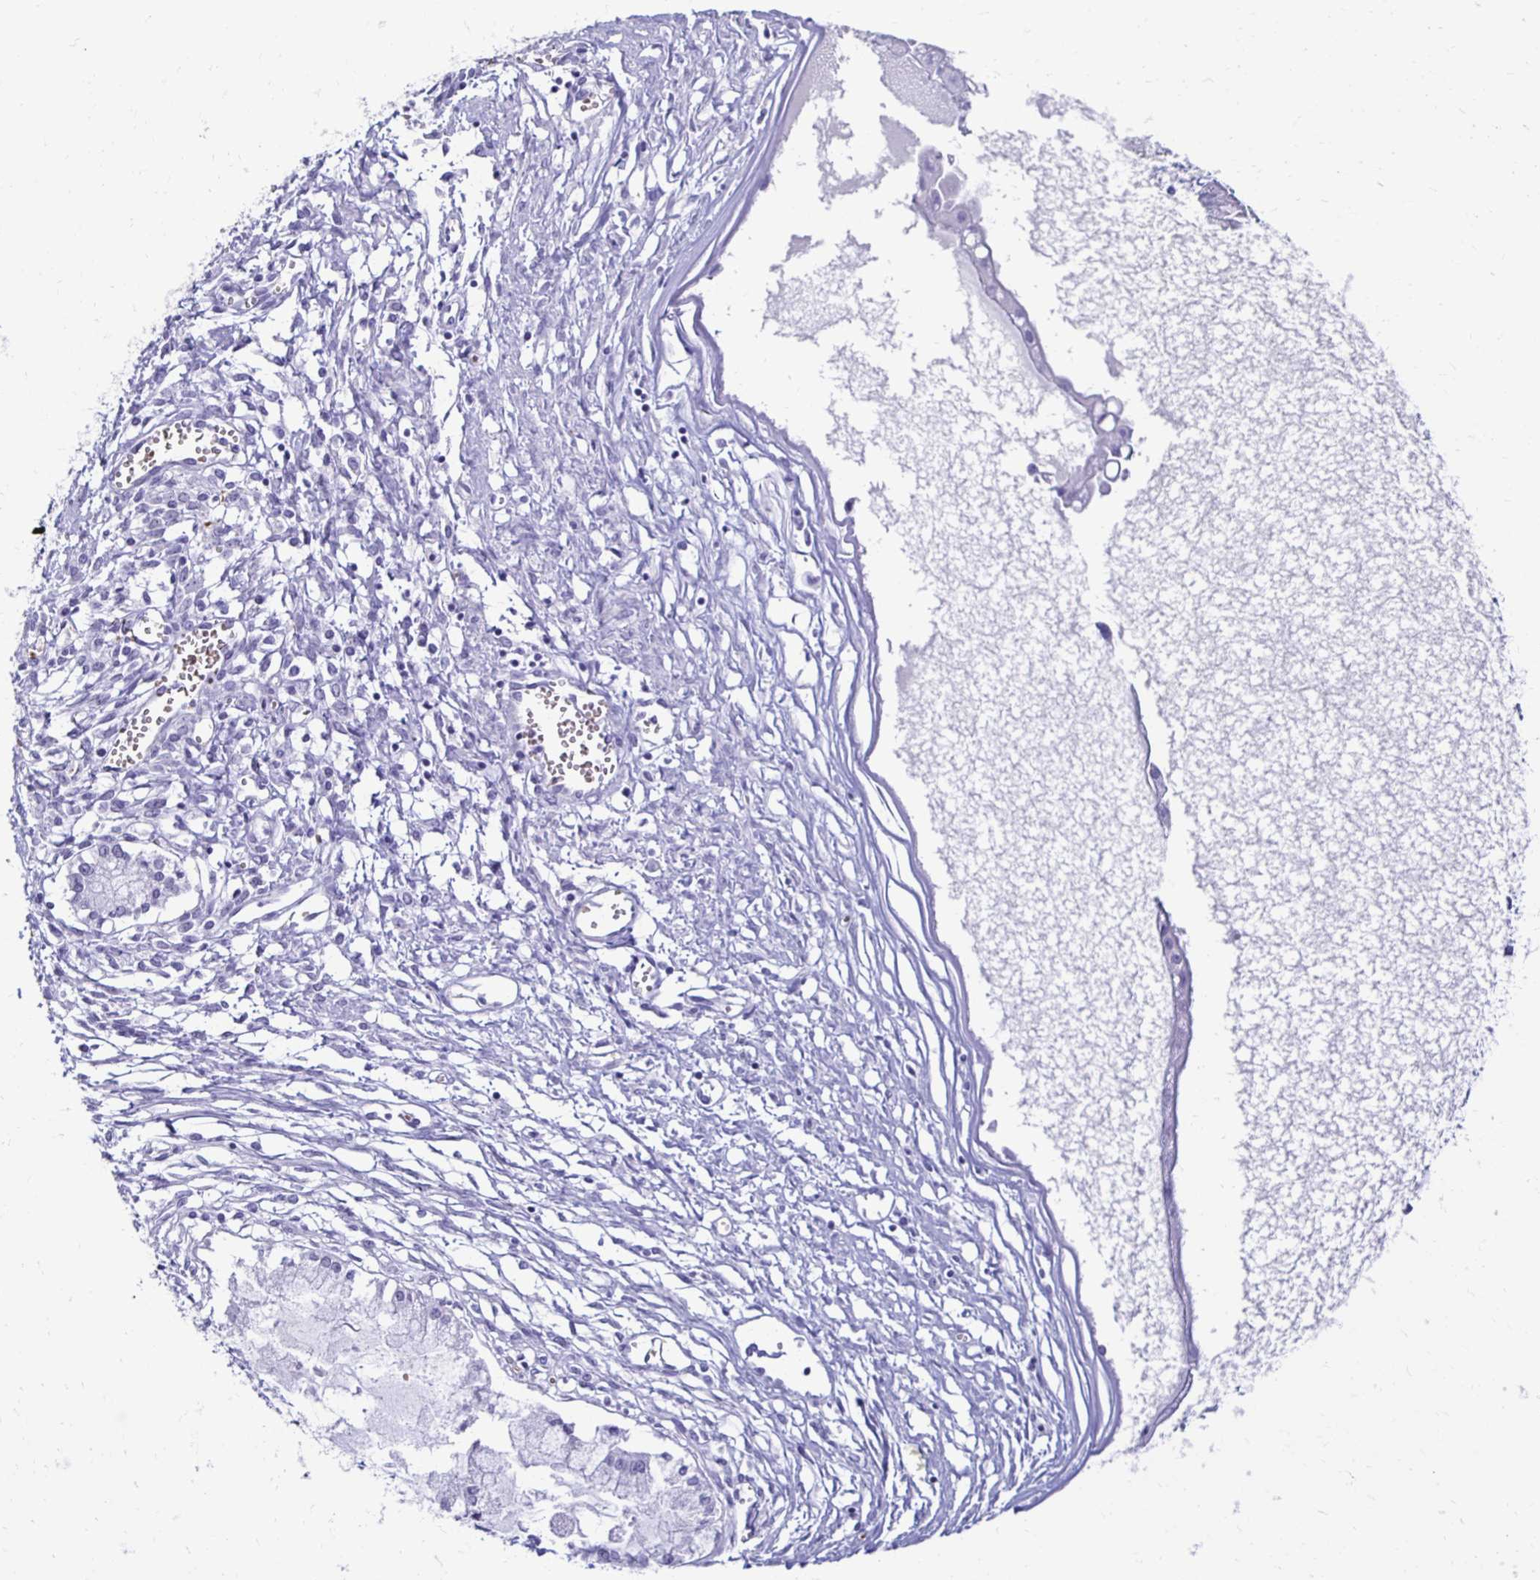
{"staining": {"intensity": "negative", "quantity": "none", "location": "none"}, "tissue": "ovarian cancer", "cell_type": "Tumor cells", "image_type": "cancer", "snomed": [{"axis": "morphology", "description": "Cystadenocarcinoma, mucinous, NOS"}, {"axis": "topography", "description": "Ovary"}], "caption": "Immunohistochemistry (IHC) of human mucinous cystadenocarcinoma (ovarian) reveals no staining in tumor cells.", "gene": "RHBDL3", "patient": {"sex": "female", "age": 34}}